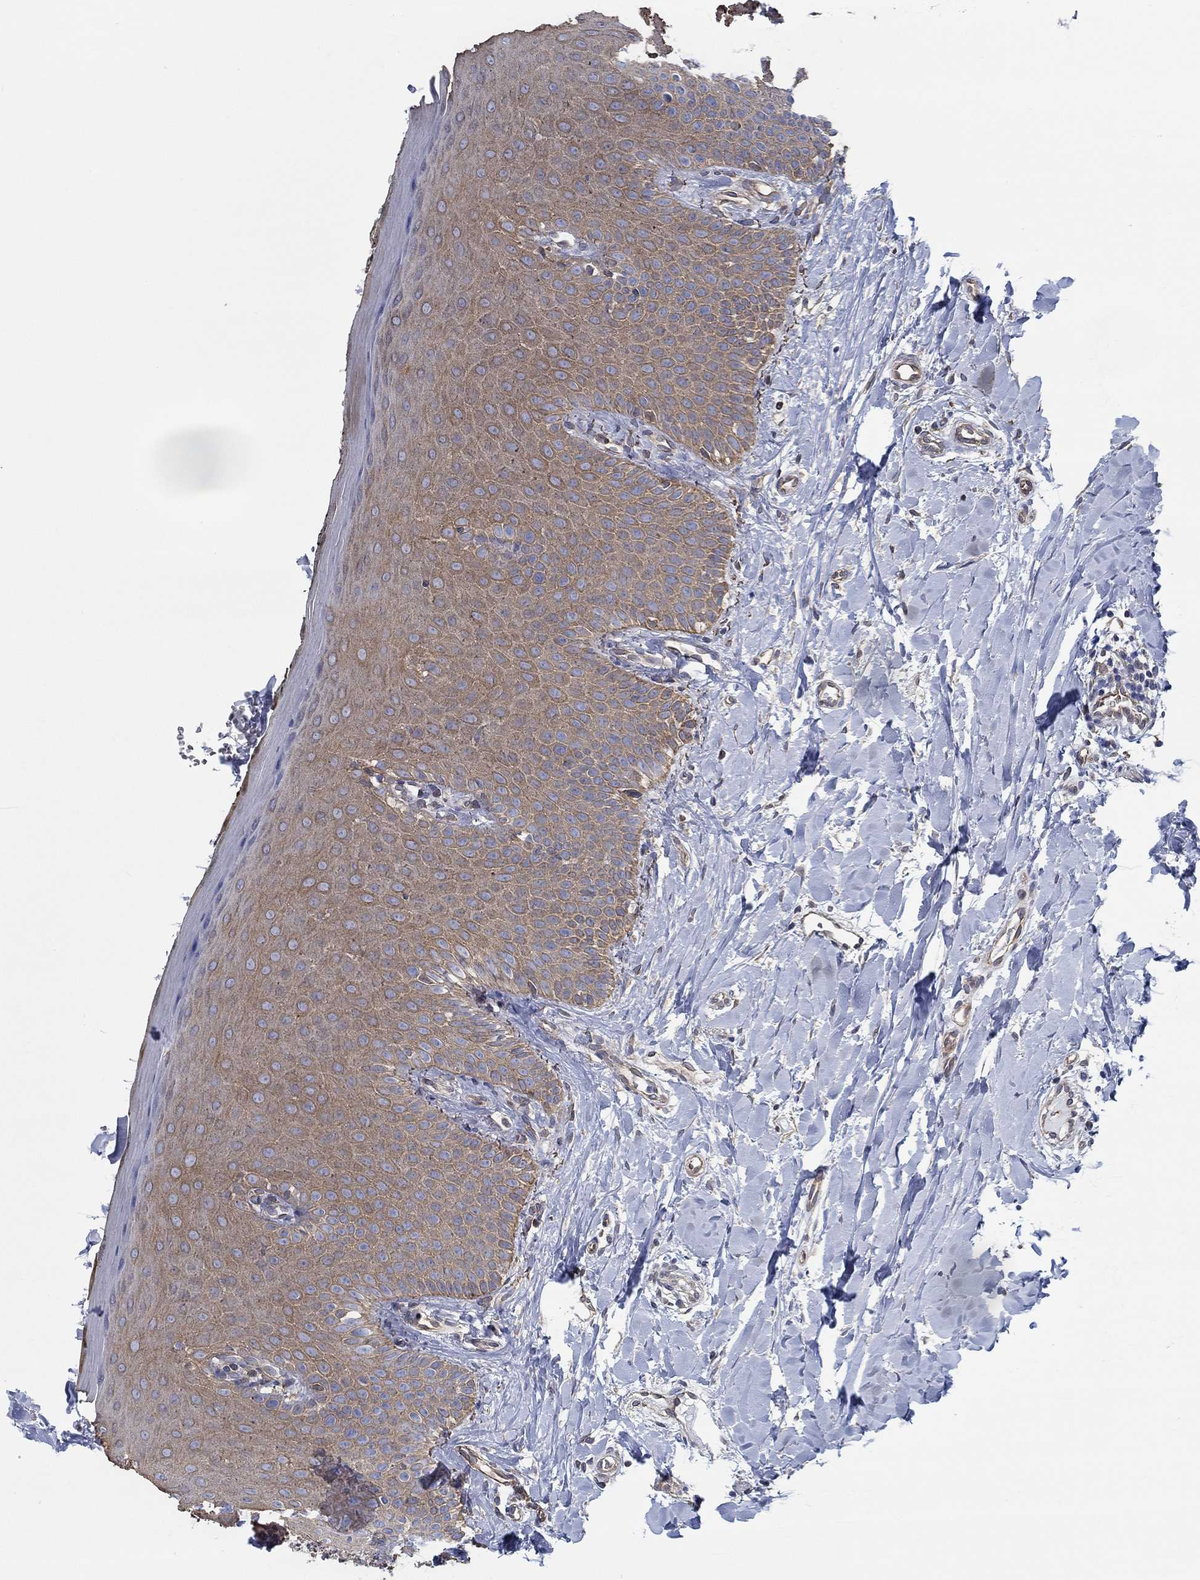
{"staining": {"intensity": "moderate", "quantity": ">75%", "location": "cytoplasmic/membranous"}, "tissue": "oral mucosa", "cell_type": "Squamous epithelial cells", "image_type": "normal", "snomed": [{"axis": "morphology", "description": "Normal tissue, NOS"}, {"axis": "topography", "description": "Oral tissue"}], "caption": "This is a histology image of immunohistochemistry (IHC) staining of normal oral mucosa, which shows moderate staining in the cytoplasmic/membranous of squamous epithelial cells.", "gene": "FMN1", "patient": {"sex": "female", "age": 43}}